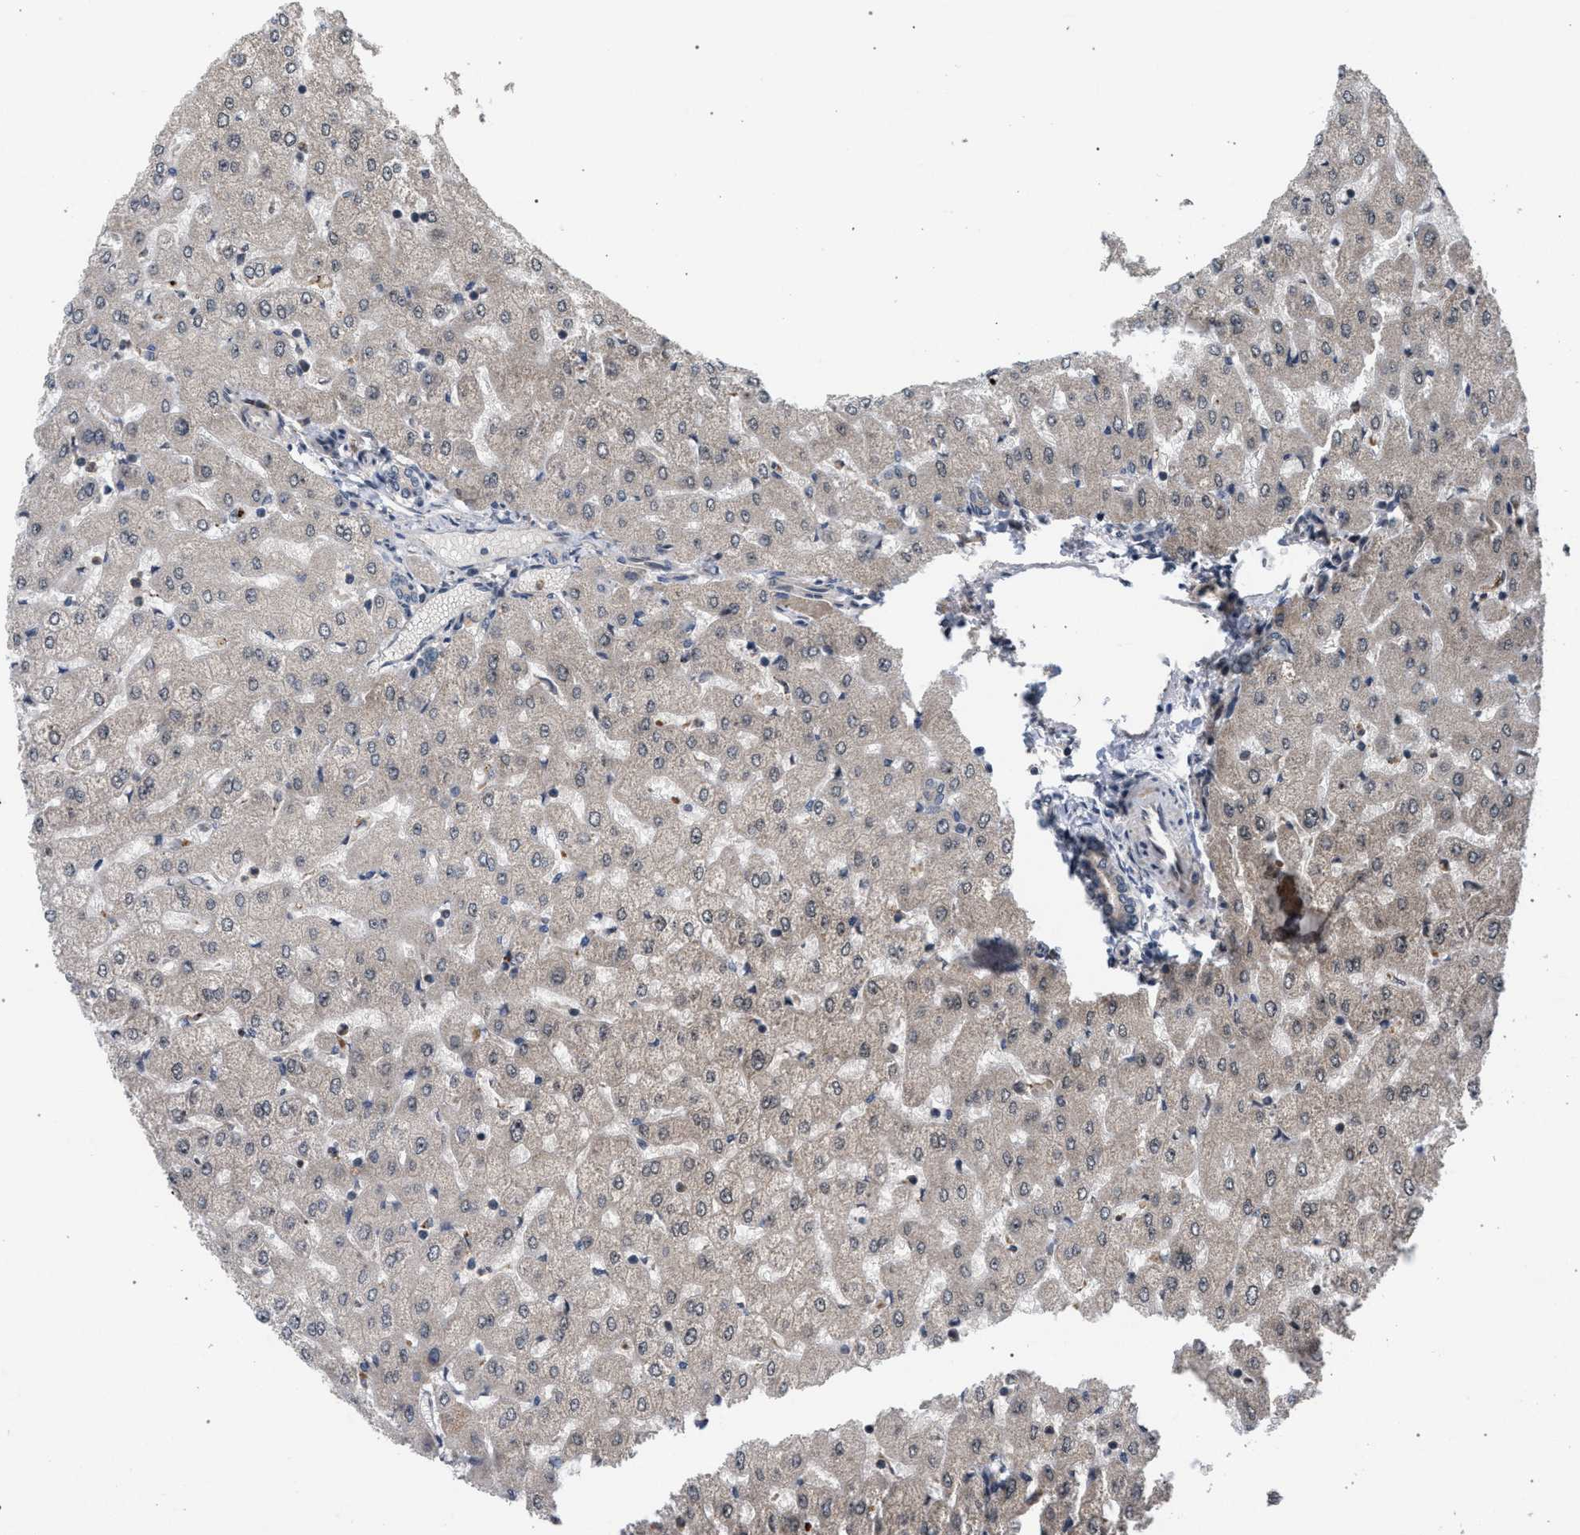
{"staining": {"intensity": "negative", "quantity": "none", "location": "none"}, "tissue": "liver", "cell_type": "Cholangiocytes", "image_type": "normal", "snomed": [{"axis": "morphology", "description": "Normal tissue, NOS"}, {"axis": "morphology", "description": "Fibrosis, NOS"}, {"axis": "topography", "description": "Liver"}], "caption": "Human liver stained for a protein using immunohistochemistry (IHC) demonstrates no expression in cholangiocytes.", "gene": "IRAK4", "patient": {"sex": "female", "age": 29}}